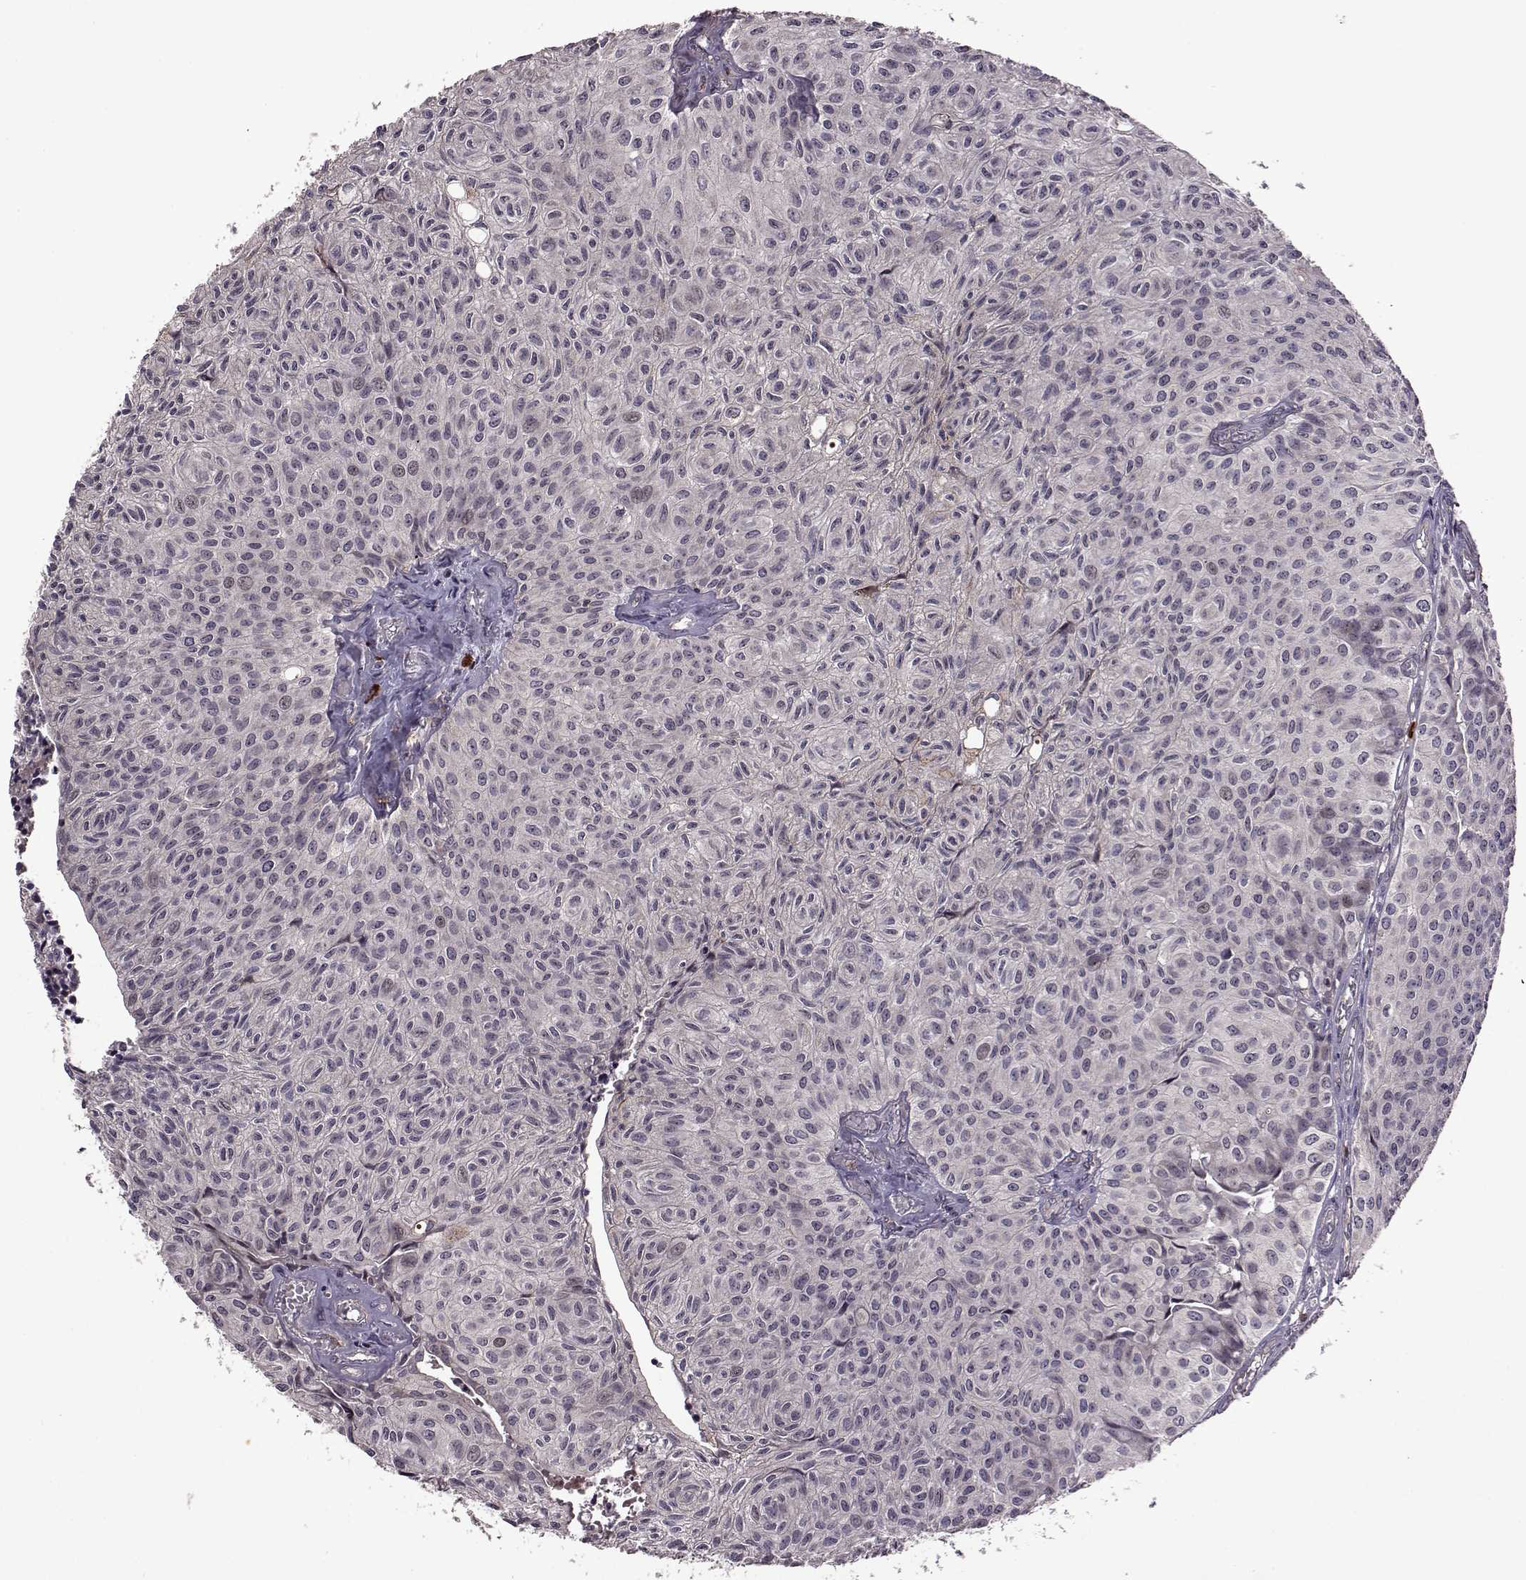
{"staining": {"intensity": "negative", "quantity": "none", "location": "none"}, "tissue": "urothelial cancer", "cell_type": "Tumor cells", "image_type": "cancer", "snomed": [{"axis": "morphology", "description": "Urothelial carcinoma, Low grade"}, {"axis": "topography", "description": "Urinary bladder"}], "caption": "DAB immunohistochemical staining of low-grade urothelial carcinoma reveals no significant staining in tumor cells. (Brightfield microscopy of DAB (3,3'-diaminobenzidine) immunohistochemistry (IHC) at high magnification).", "gene": "TRMU", "patient": {"sex": "male", "age": 89}}